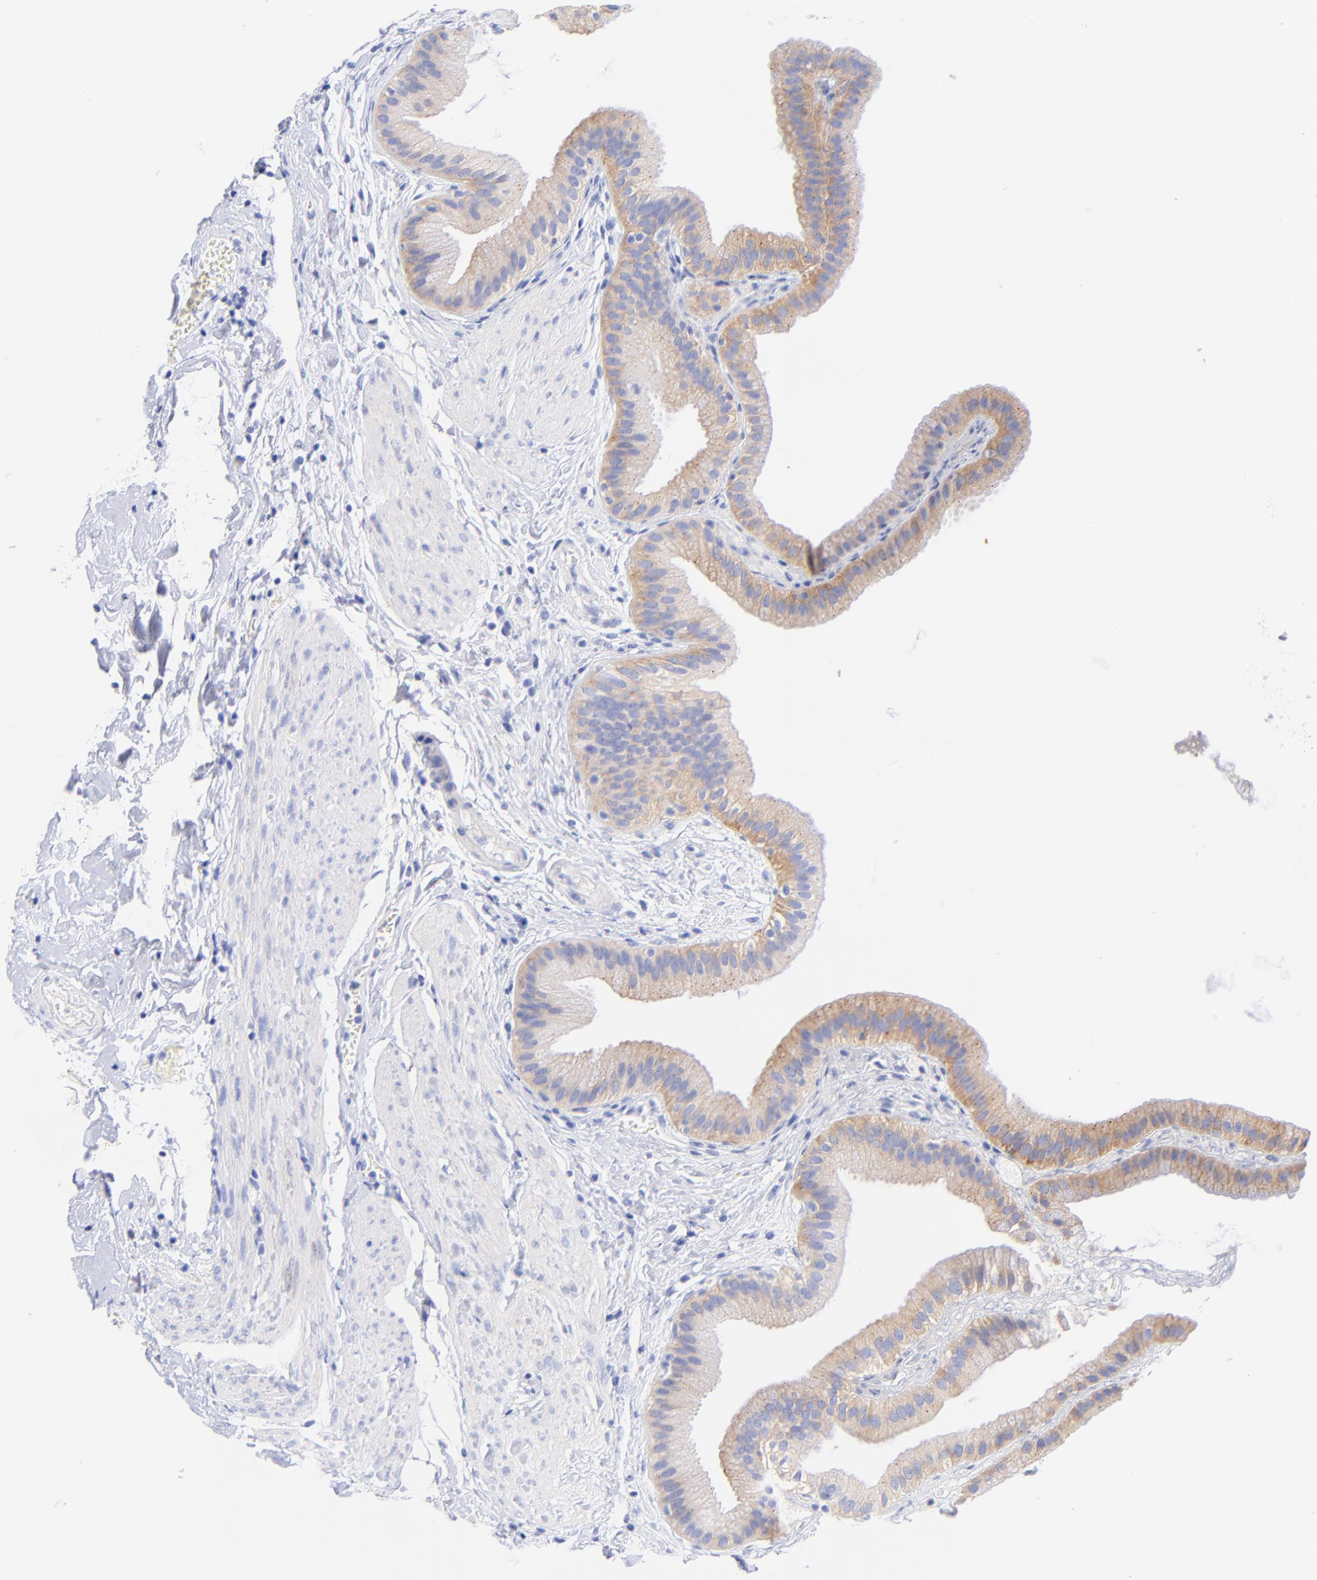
{"staining": {"intensity": "moderate", "quantity": "25%-75%", "location": "cytoplasmic/membranous"}, "tissue": "gallbladder", "cell_type": "Glandular cells", "image_type": "normal", "snomed": [{"axis": "morphology", "description": "Normal tissue, NOS"}, {"axis": "topography", "description": "Gallbladder"}], "caption": "The image reveals immunohistochemical staining of normal gallbladder. There is moderate cytoplasmic/membranous staining is seen in approximately 25%-75% of glandular cells. (DAB IHC, brown staining for protein, blue staining for nuclei).", "gene": "GPHN", "patient": {"sex": "female", "age": 63}}